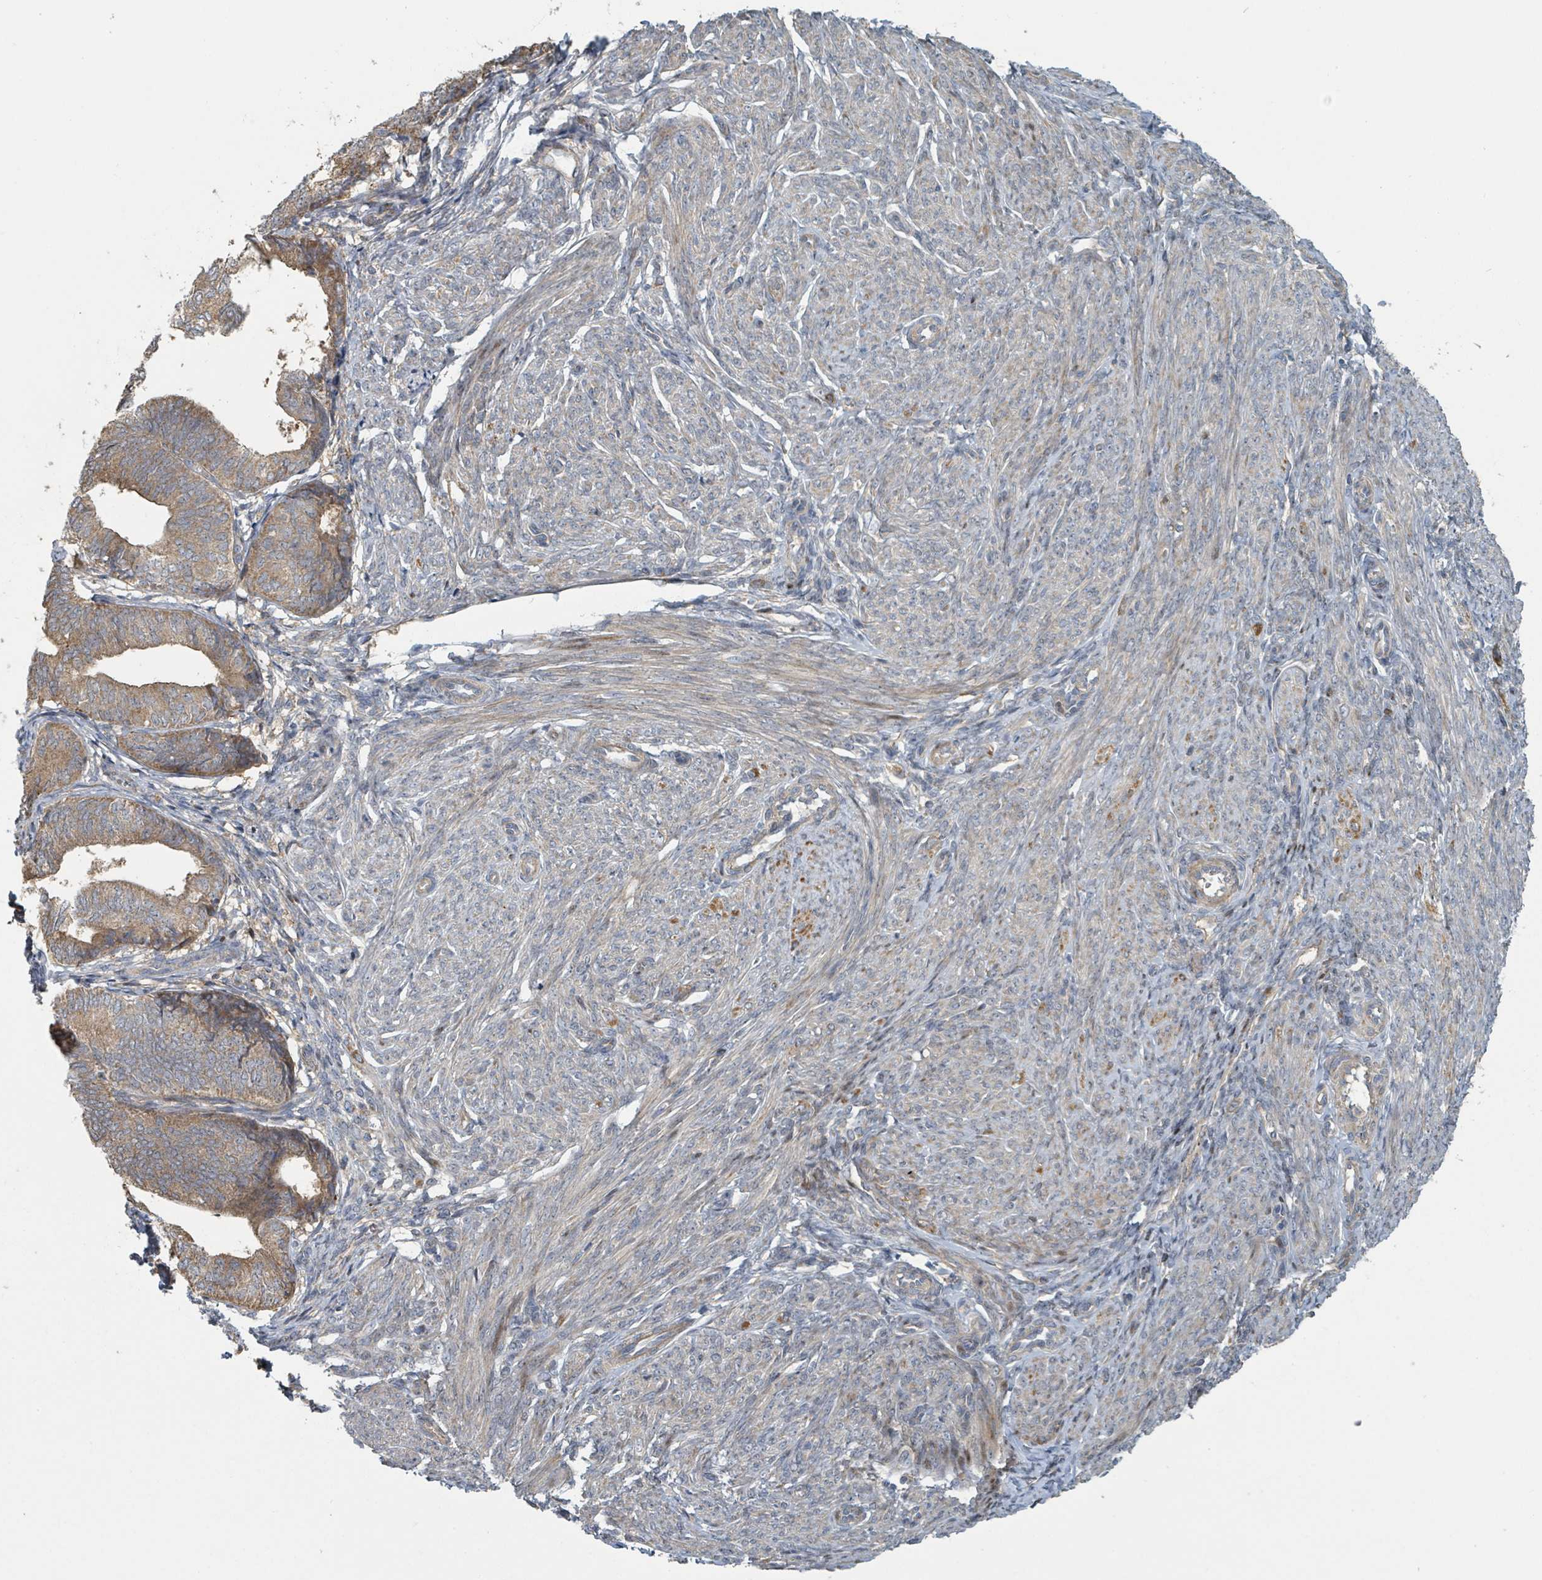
{"staining": {"intensity": "moderate", "quantity": "25%-75%", "location": "cytoplasmic/membranous"}, "tissue": "endometrial cancer", "cell_type": "Tumor cells", "image_type": "cancer", "snomed": [{"axis": "morphology", "description": "Adenocarcinoma, NOS"}, {"axis": "topography", "description": "Endometrium"}], "caption": "Immunohistochemistry (IHC) staining of adenocarcinoma (endometrial), which exhibits medium levels of moderate cytoplasmic/membranous staining in about 25%-75% of tumor cells indicating moderate cytoplasmic/membranous protein expression. The staining was performed using DAB (3,3'-diaminobenzidine) (brown) for protein detection and nuclei were counterstained in hematoxylin (blue).", "gene": "DPM1", "patient": {"sex": "female", "age": 87}}